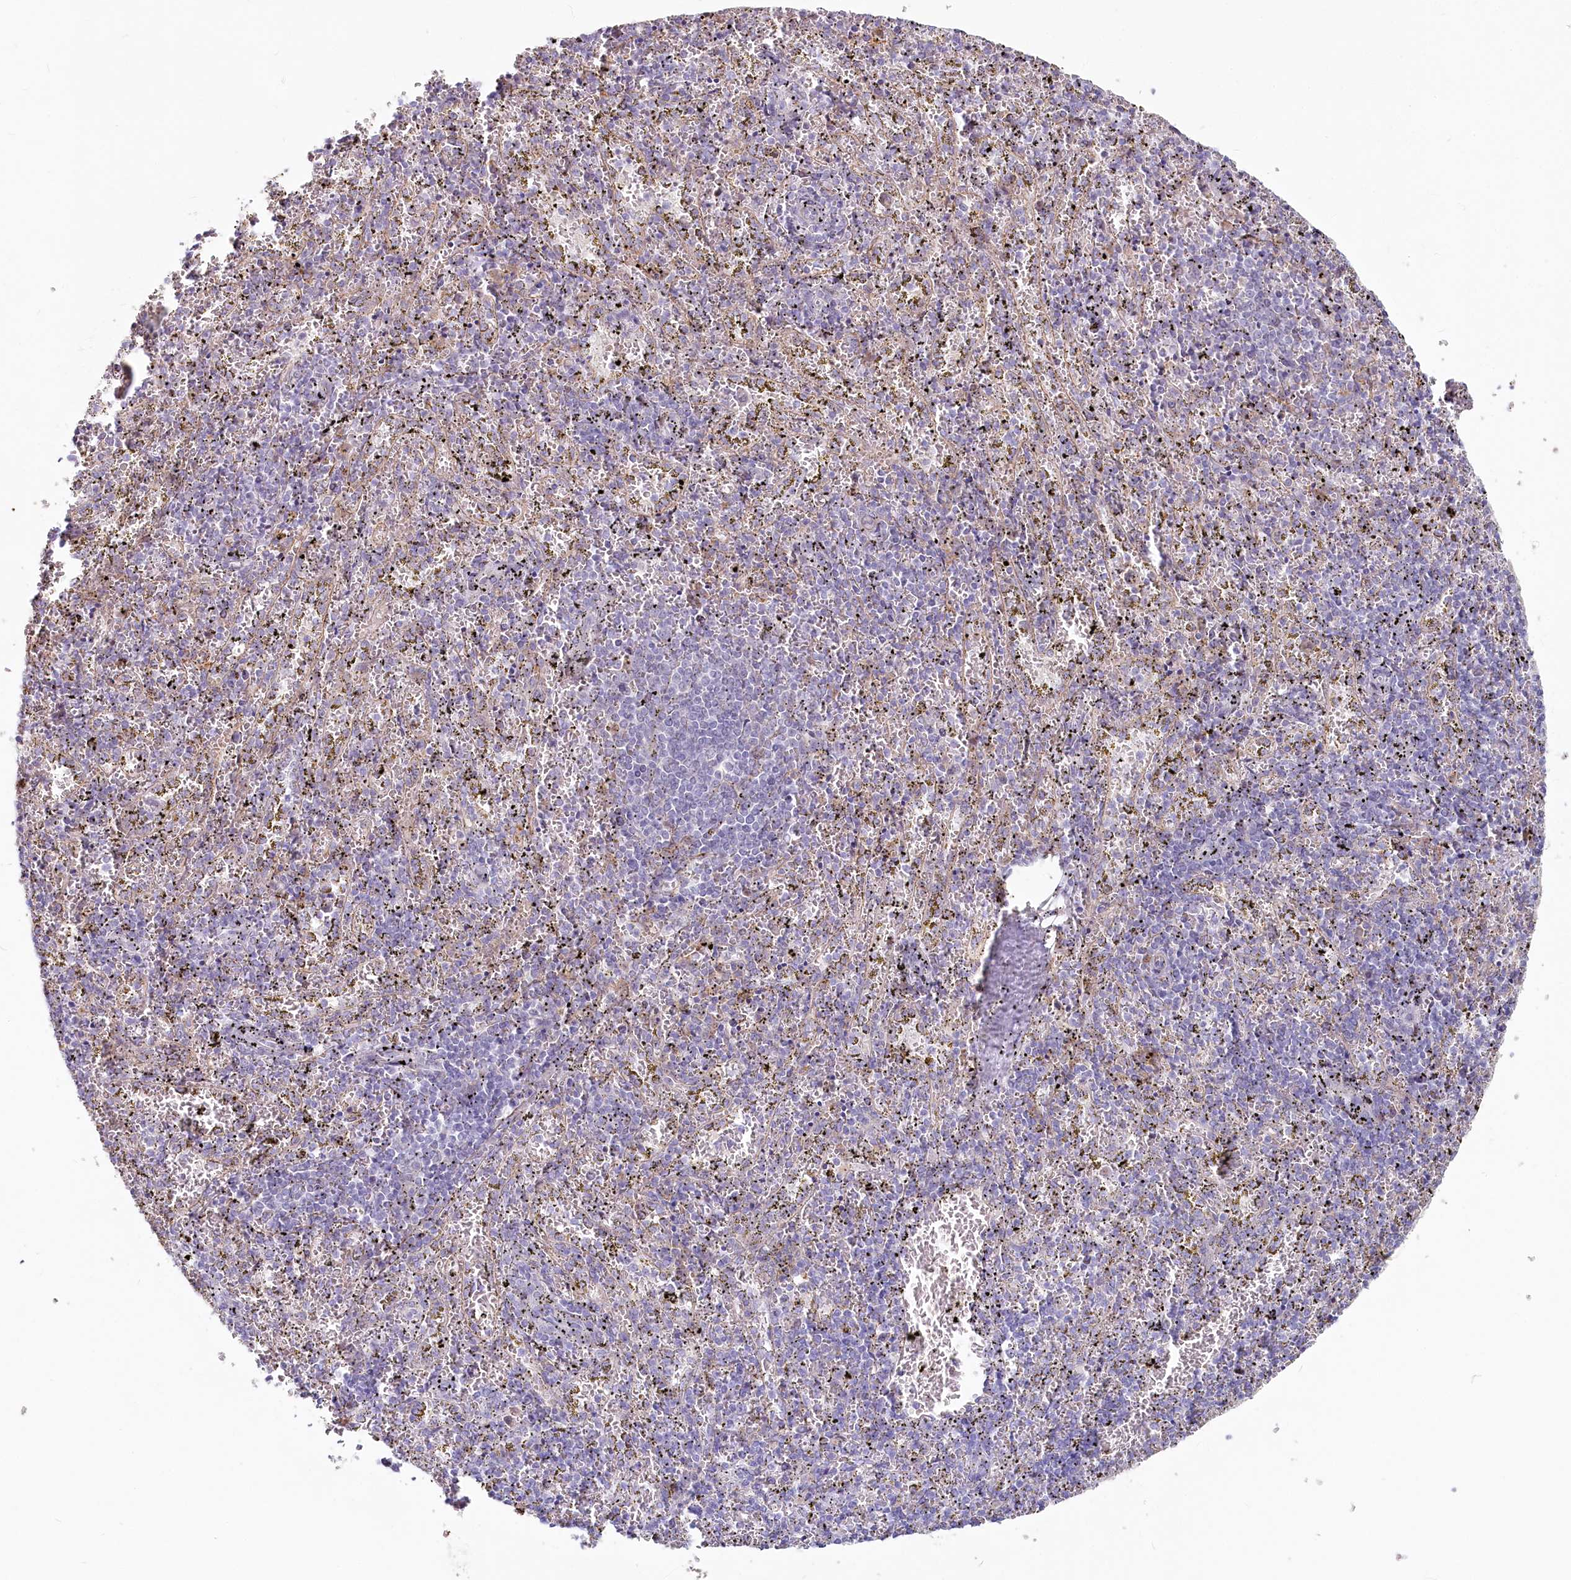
{"staining": {"intensity": "weak", "quantity": "<25%", "location": "cytoplasmic/membranous"}, "tissue": "spleen", "cell_type": "Cells in red pulp", "image_type": "normal", "snomed": [{"axis": "morphology", "description": "Normal tissue, NOS"}, {"axis": "topography", "description": "Spleen"}], "caption": "Micrograph shows no protein staining in cells in red pulp of unremarkable spleen.", "gene": "ABHD8", "patient": {"sex": "male", "age": 11}}